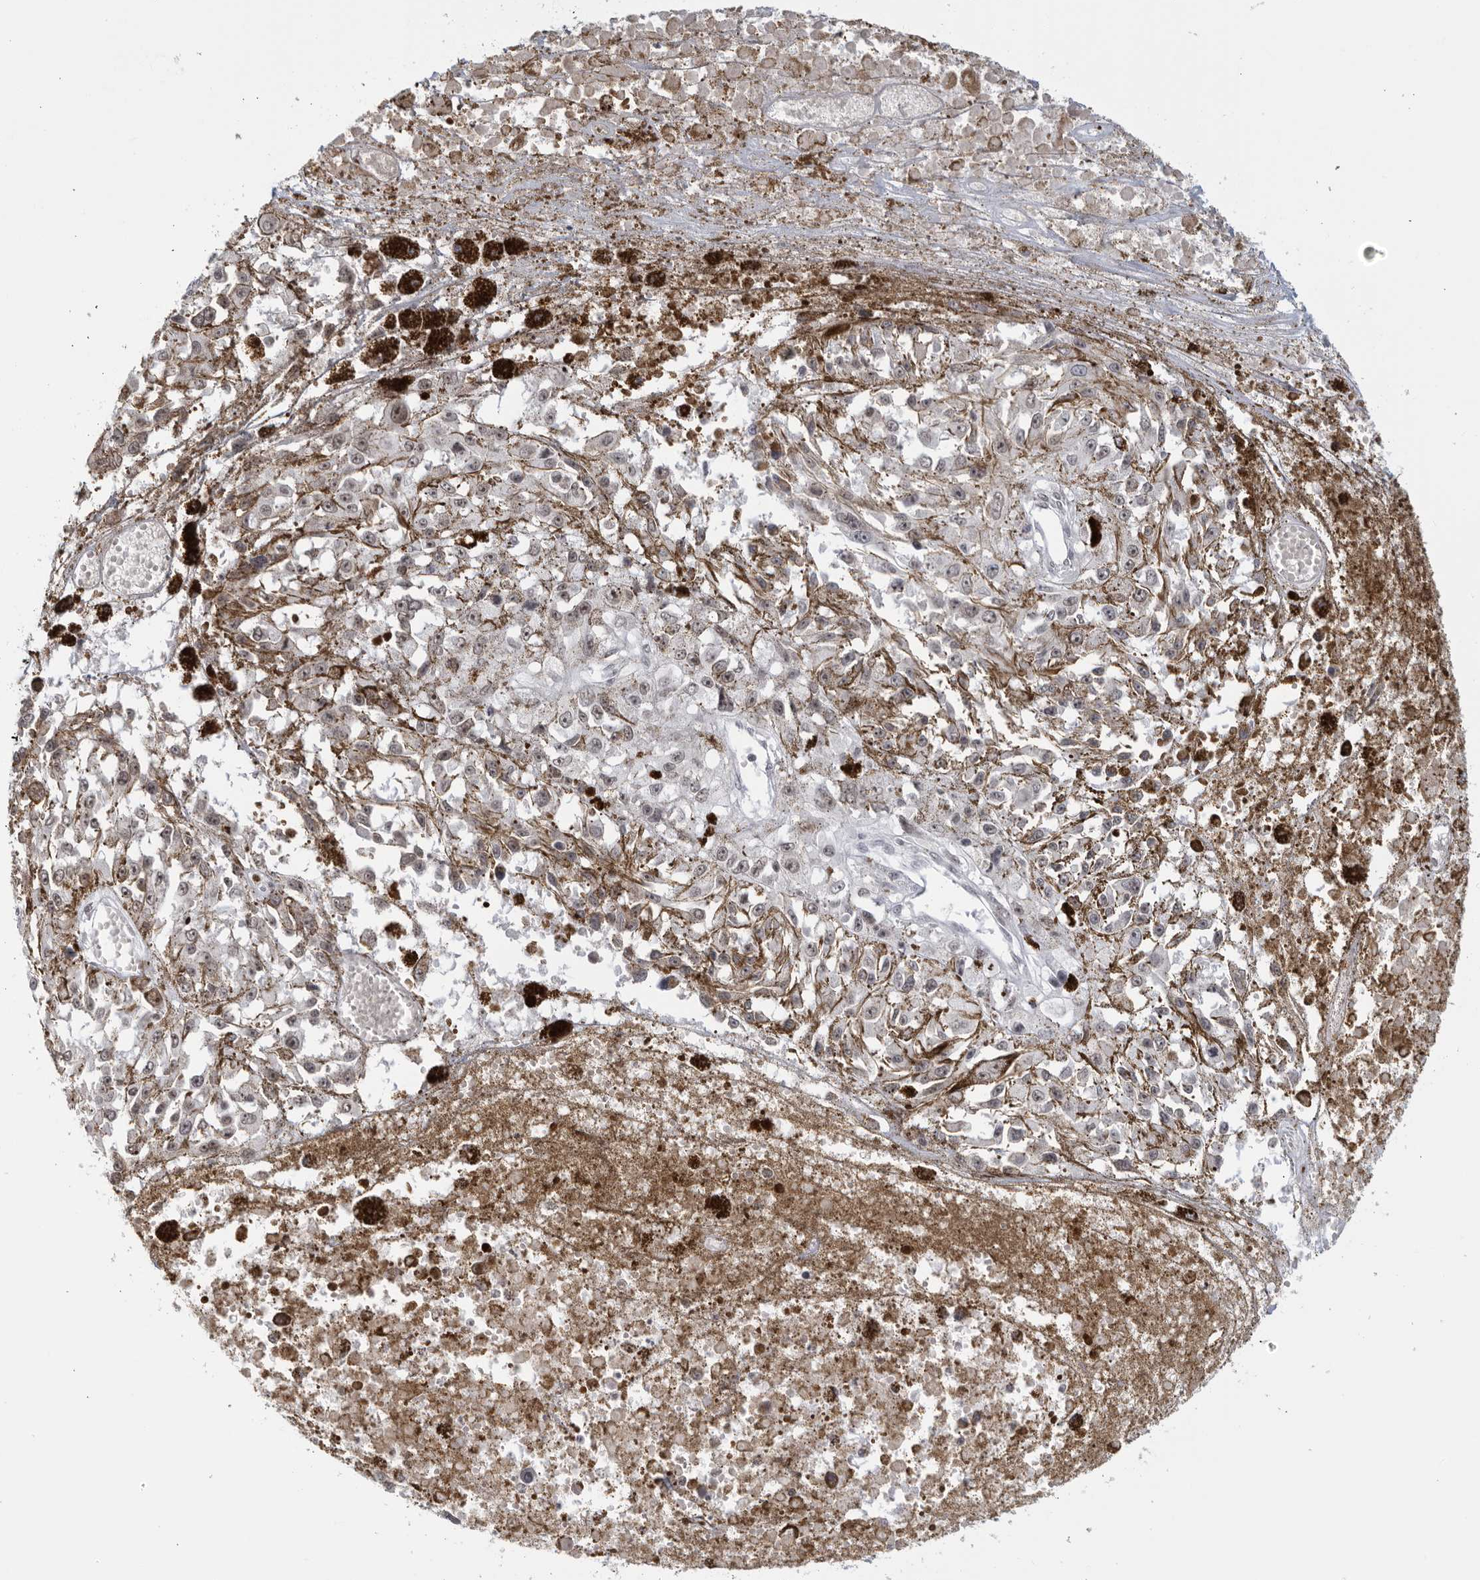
{"staining": {"intensity": "negative", "quantity": "none", "location": "none"}, "tissue": "melanoma", "cell_type": "Tumor cells", "image_type": "cancer", "snomed": [{"axis": "morphology", "description": "Malignant melanoma, Metastatic site"}, {"axis": "topography", "description": "Lymph node"}], "caption": "Immunohistochemistry image of human melanoma stained for a protein (brown), which displays no expression in tumor cells.", "gene": "RAB11FIP3", "patient": {"sex": "male", "age": 59}}